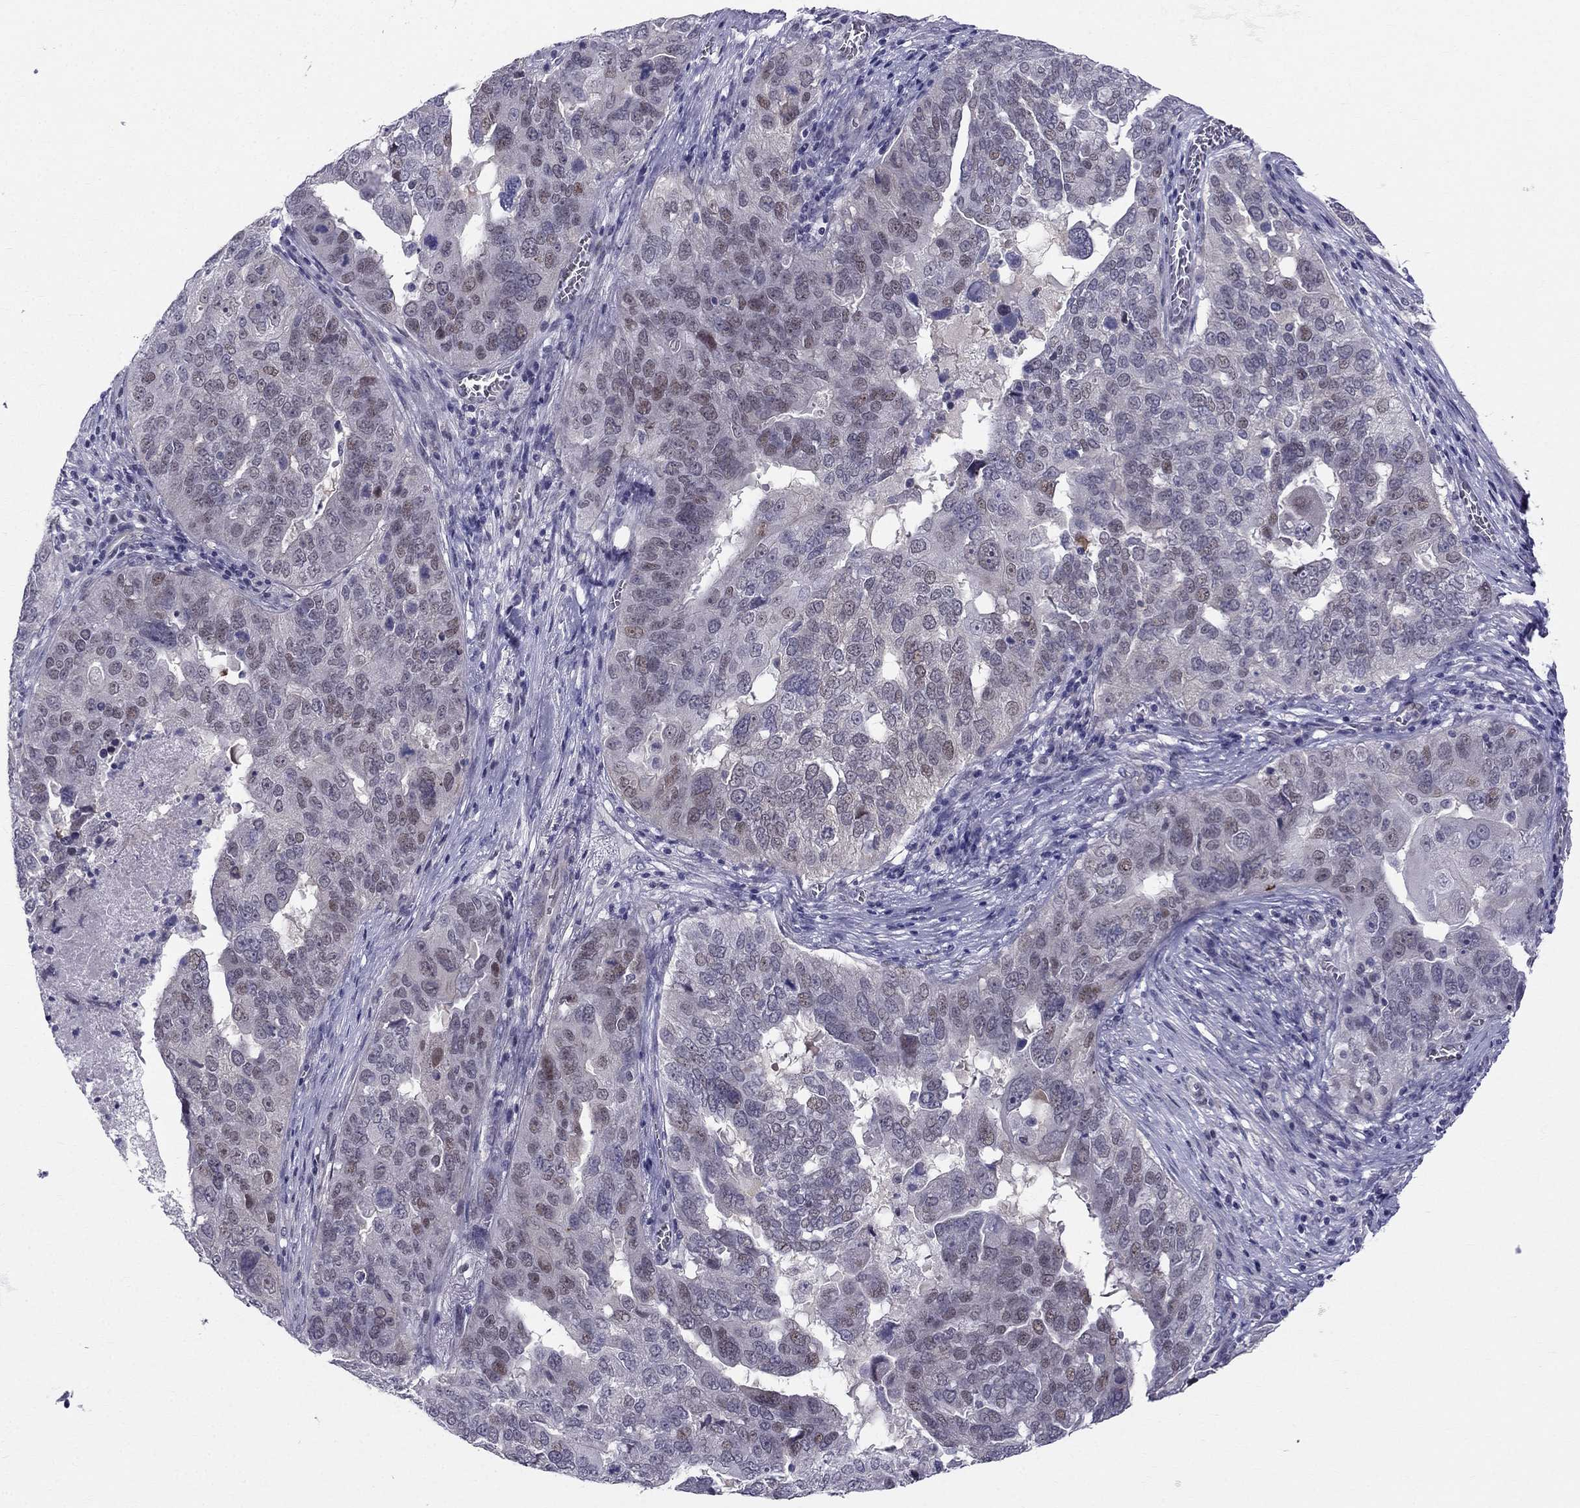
{"staining": {"intensity": "weak", "quantity": "<25%", "location": "nuclear"}, "tissue": "ovarian cancer", "cell_type": "Tumor cells", "image_type": "cancer", "snomed": [{"axis": "morphology", "description": "Carcinoma, endometroid"}, {"axis": "topography", "description": "Soft tissue"}, {"axis": "topography", "description": "Ovary"}], "caption": "Ovarian endometroid carcinoma stained for a protein using immunohistochemistry (IHC) reveals no positivity tumor cells.", "gene": "BAG5", "patient": {"sex": "female", "age": 52}}